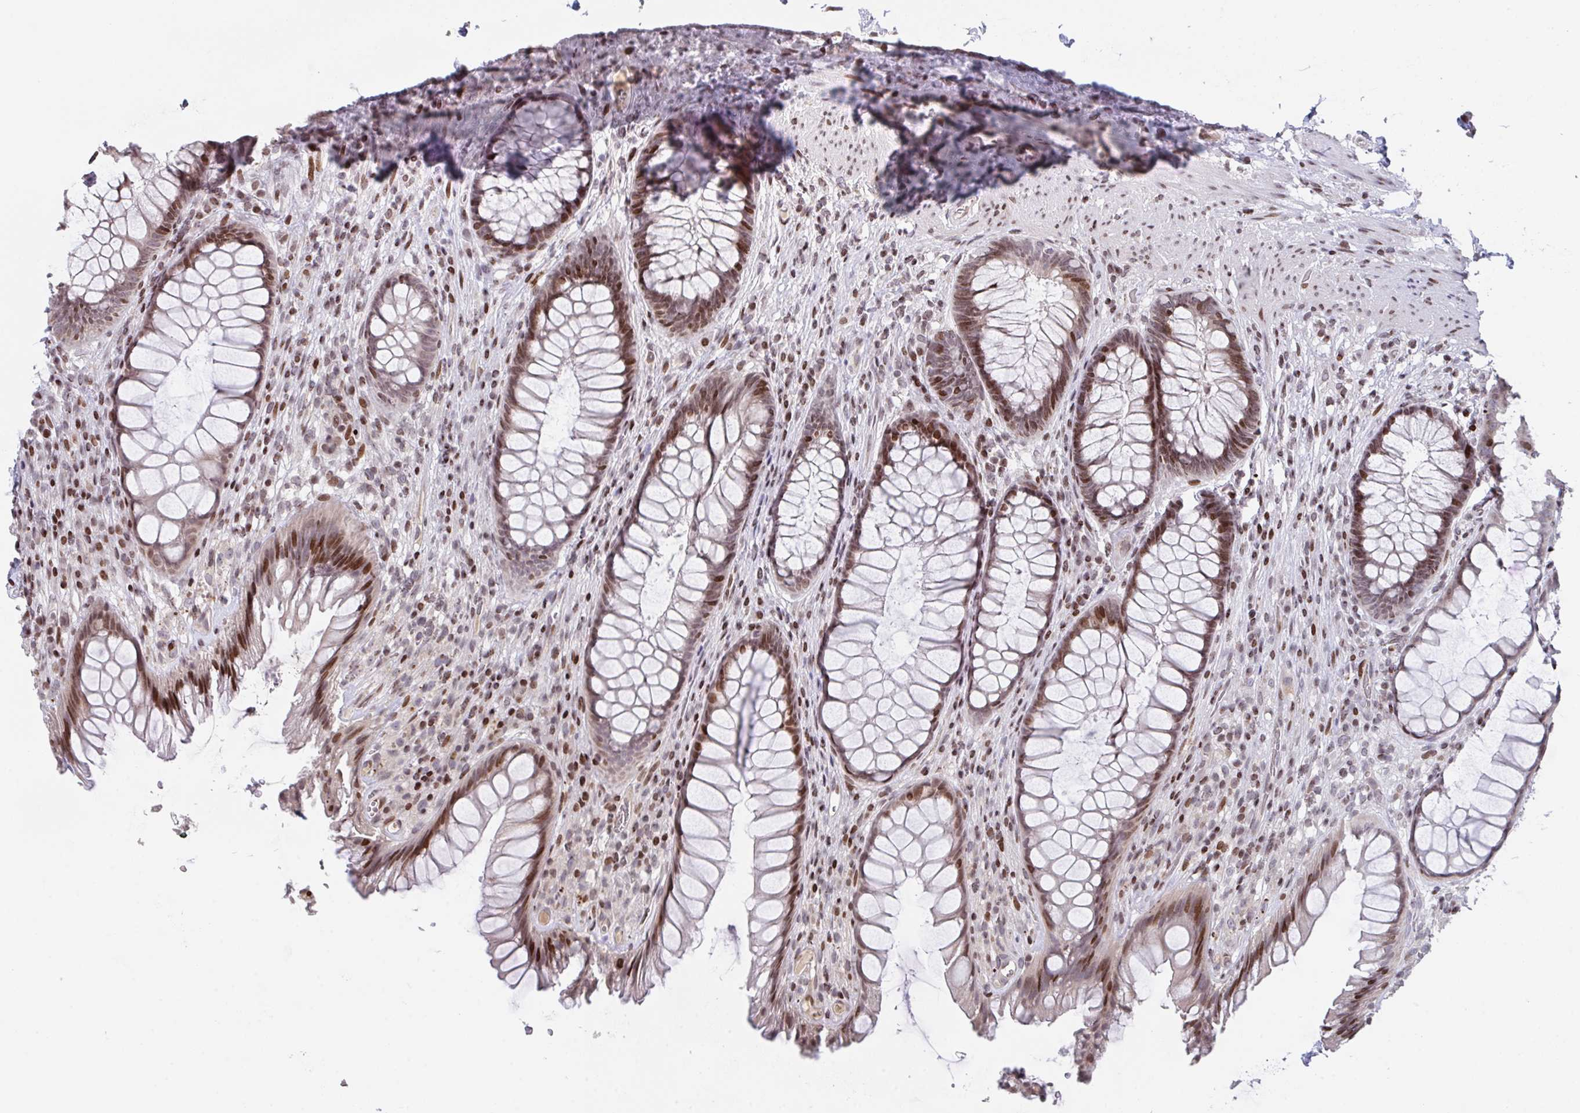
{"staining": {"intensity": "moderate", "quantity": ">75%", "location": "nuclear"}, "tissue": "rectum", "cell_type": "Glandular cells", "image_type": "normal", "snomed": [{"axis": "morphology", "description": "Normal tissue, NOS"}, {"axis": "topography", "description": "Rectum"}], "caption": "High-magnification brightfield microscopy of normal rectum stained with DAB (3,3'-diaminobenzidine) (brown) and counterstained with hematoxylin (blue). glandular cells exhibit moderate nuclear positivity is identified in about>75% of cells. (brown staining indicates protein expression, while blue staining denotes nuclei).", "gene": "PCDHB8", "patient": {"sex": "male", "age": 53}}